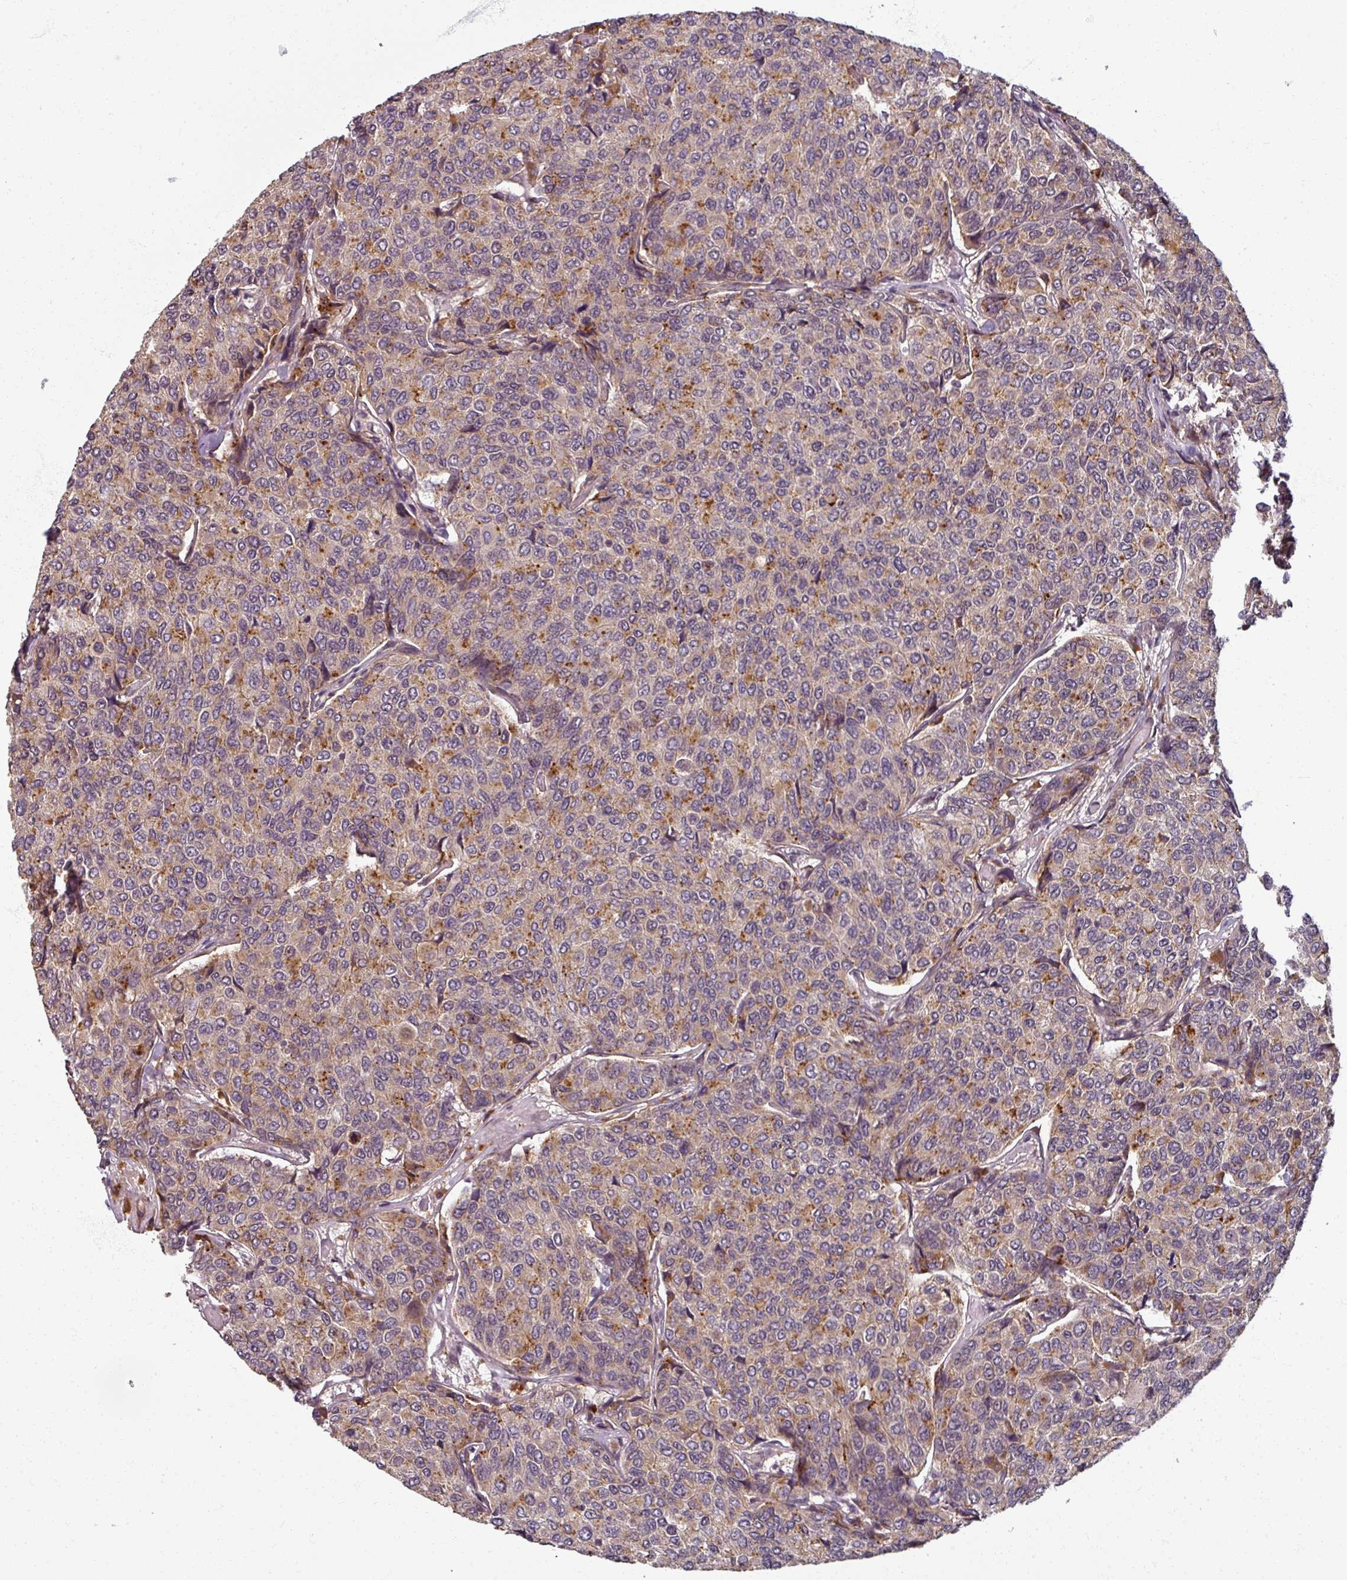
{"staining": {"intensity": "moderate", "quantity": "25%-75%", "location": "cytoplasmic/membranous"}, "tissue": "breast cancer", "cell_type": "Tumor cells", "image_type": "cancer", "snomed": [{"axis": "morphology", "description": "Duct carcinoma"}, {"axis": "topography", "description": "Breast"}], "caption": "Immunohistochemistry (IHC) (DAB (3,3'-diaminobenzidine)) staining of breast cancer (invasive ductal carcinoma) shows moderate cytoplasmic/membranous protein staining in approximately 25%-75% of tumor cells.", "gene": "POLR2G", "patient": {"sex": "female", "age": 55}}